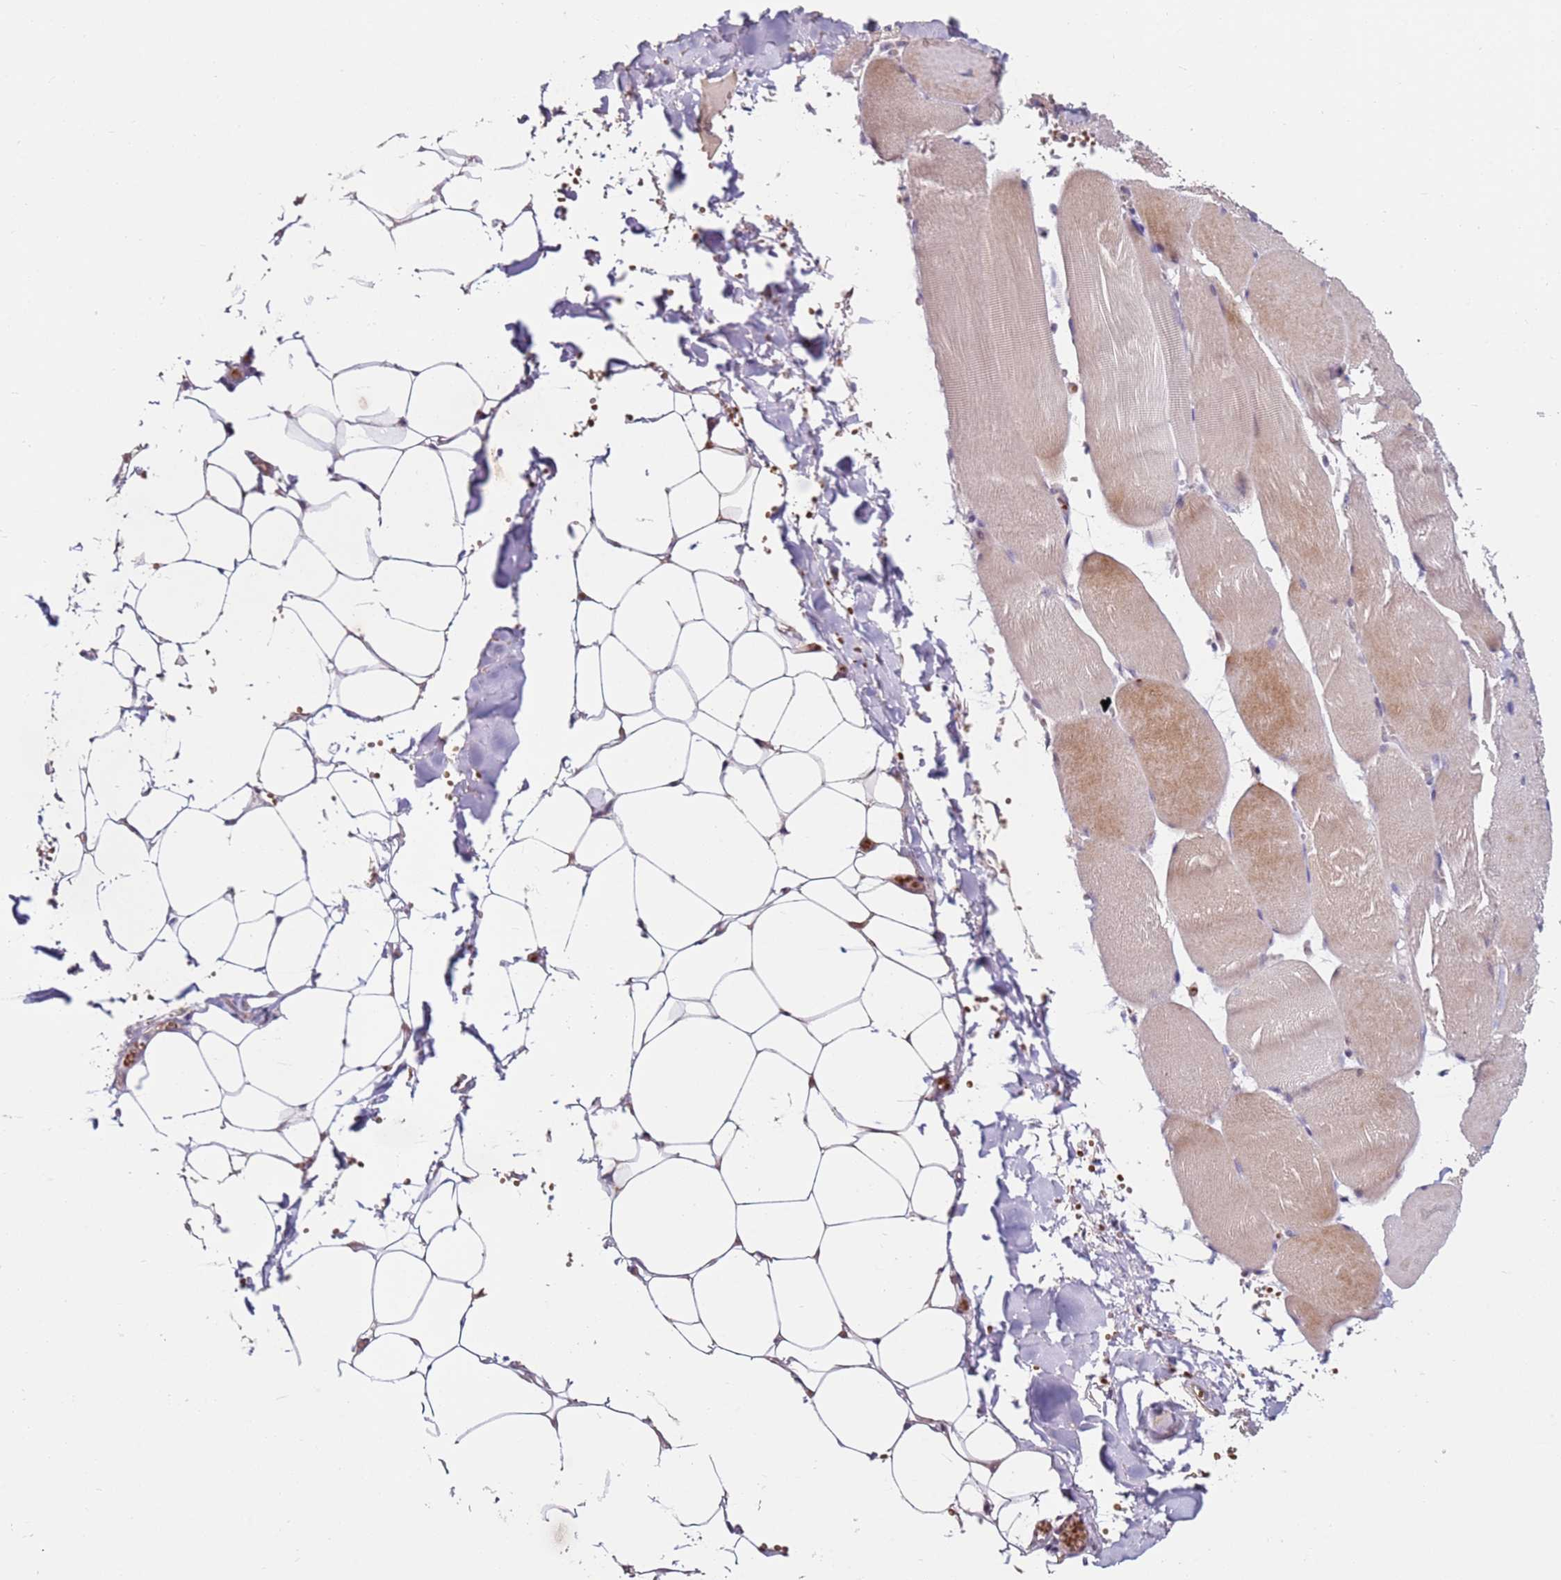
{"staining": {"intensity": "weak", "quantity": ">75%", "location": "cytoplasmic/membranous"}, "tissue": "adipose tissue", "cell_type": "Adipocytes", "image_type": "normal", "snomed": [{"axis": "morphology", "description": "Normal tissue, NOS"}, {"axis": "topography", "description": "Skeletal muscle"}, {"axis": "topography", "description": "Peripheral nerve tissue"}], "caption": "Immunohistochemistry histopathology image of normal adipose tissue stained for a protein (brown), which exhibits low levels of weak cytoplasmic/membranous expression in approximately >75% of adipocytes.", "gene": "RARS2", "patient": {"sex": "female", "age": 55}}